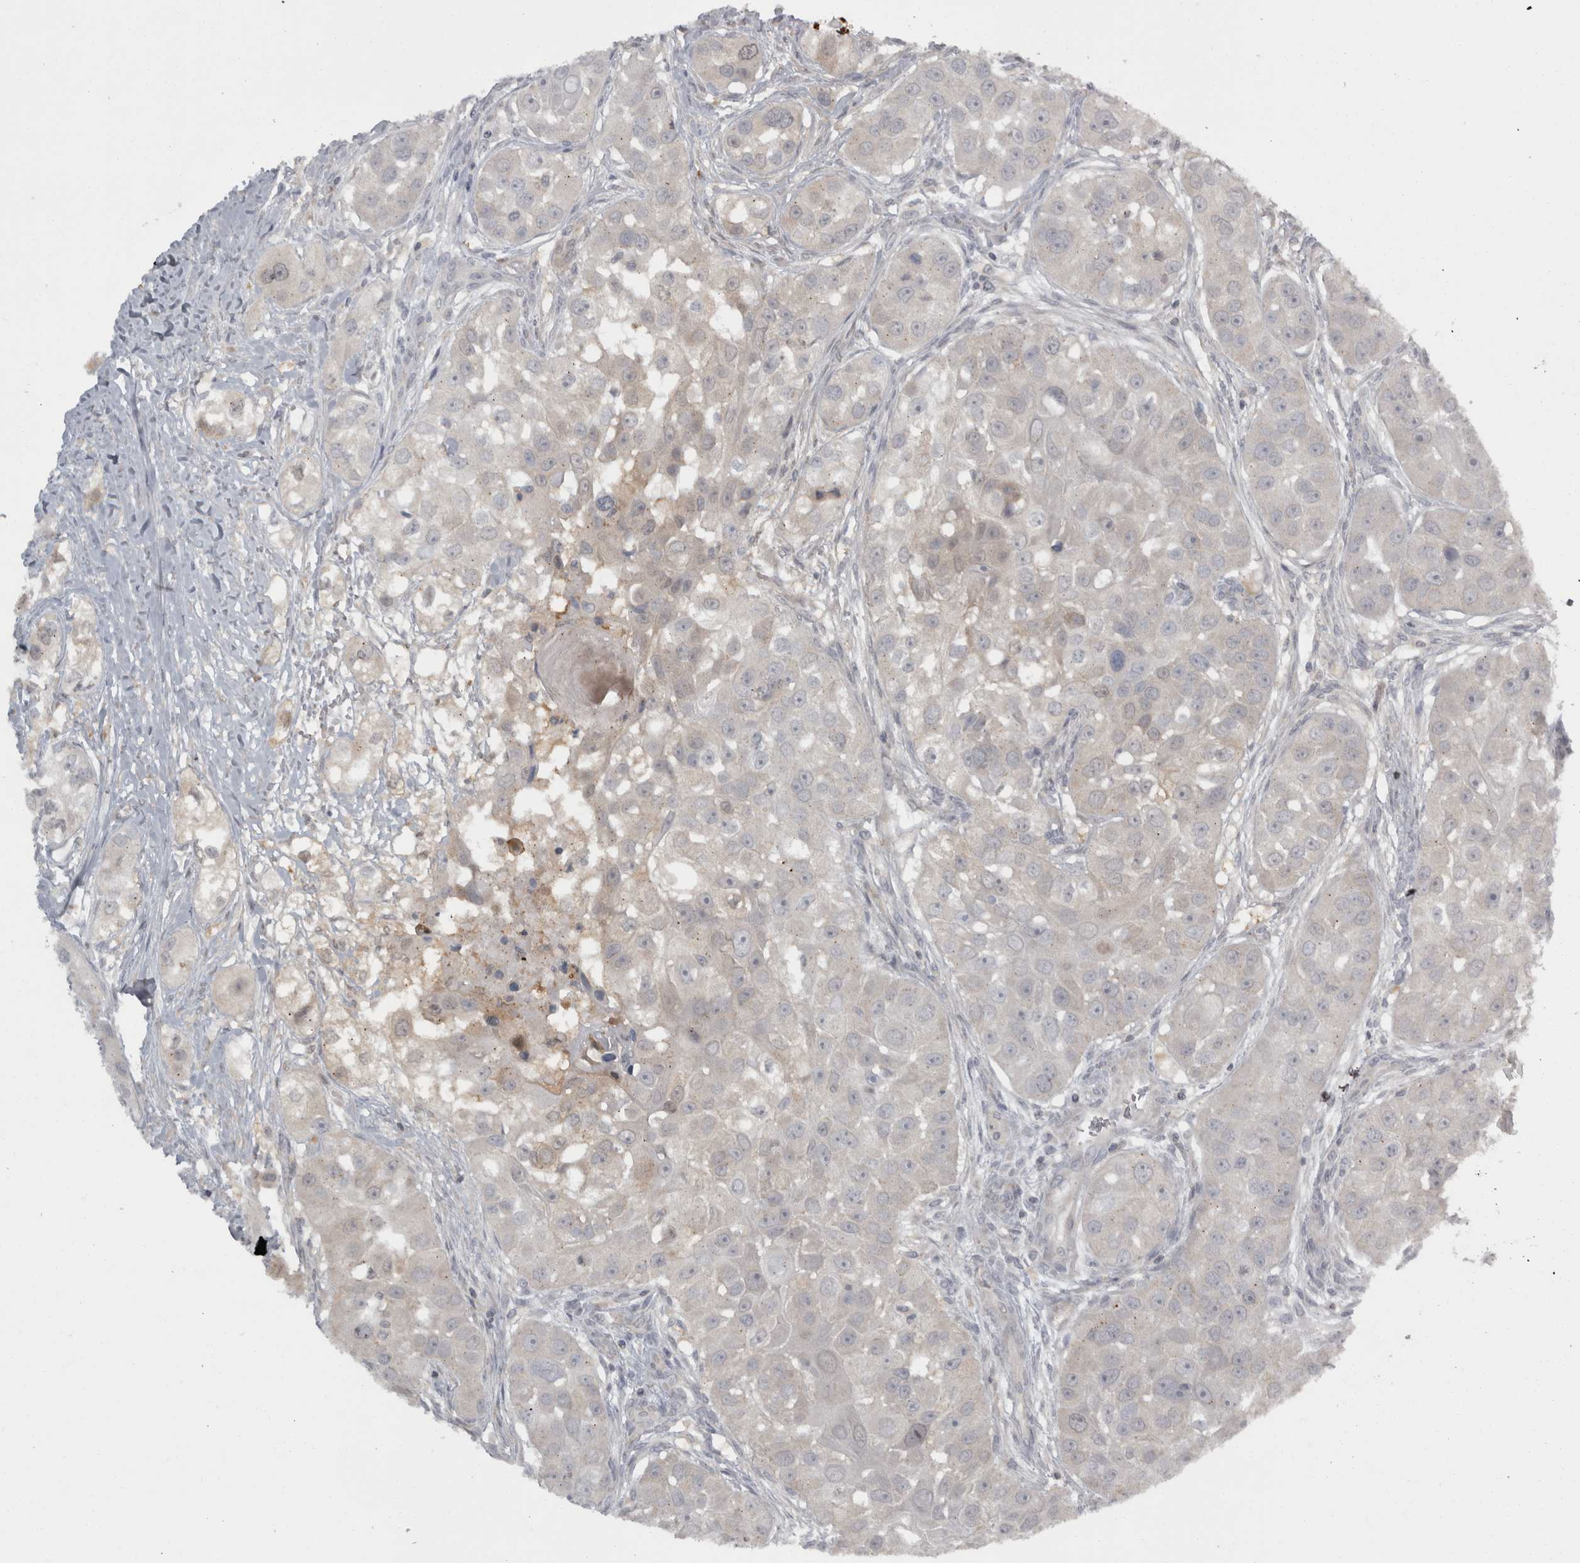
{"staining": {"intensity": "negative", "quantity": "none", "location": "none"}, "tissue": "head and neck cancer", "cell_type": "Tumor cells", "image_type": "cancer", "snomed": [{"axis": "morphology", "description": "Normal tissue, NOS"}, {"axis": "morphology", "description": "Squamous cell carcinoma, NOS"}, {"axis": "topography", "description": "Skeletal muscle"}, {"axis": "topography", "description": "Head-Neck"}], "caption": "Head and neck squamous cell carcinoma was stained to show a protein in brown. There is no significant expression in tumor cells.", "gene": "SLCO5A1", "patient": {"sex": "male", "age": 51}}